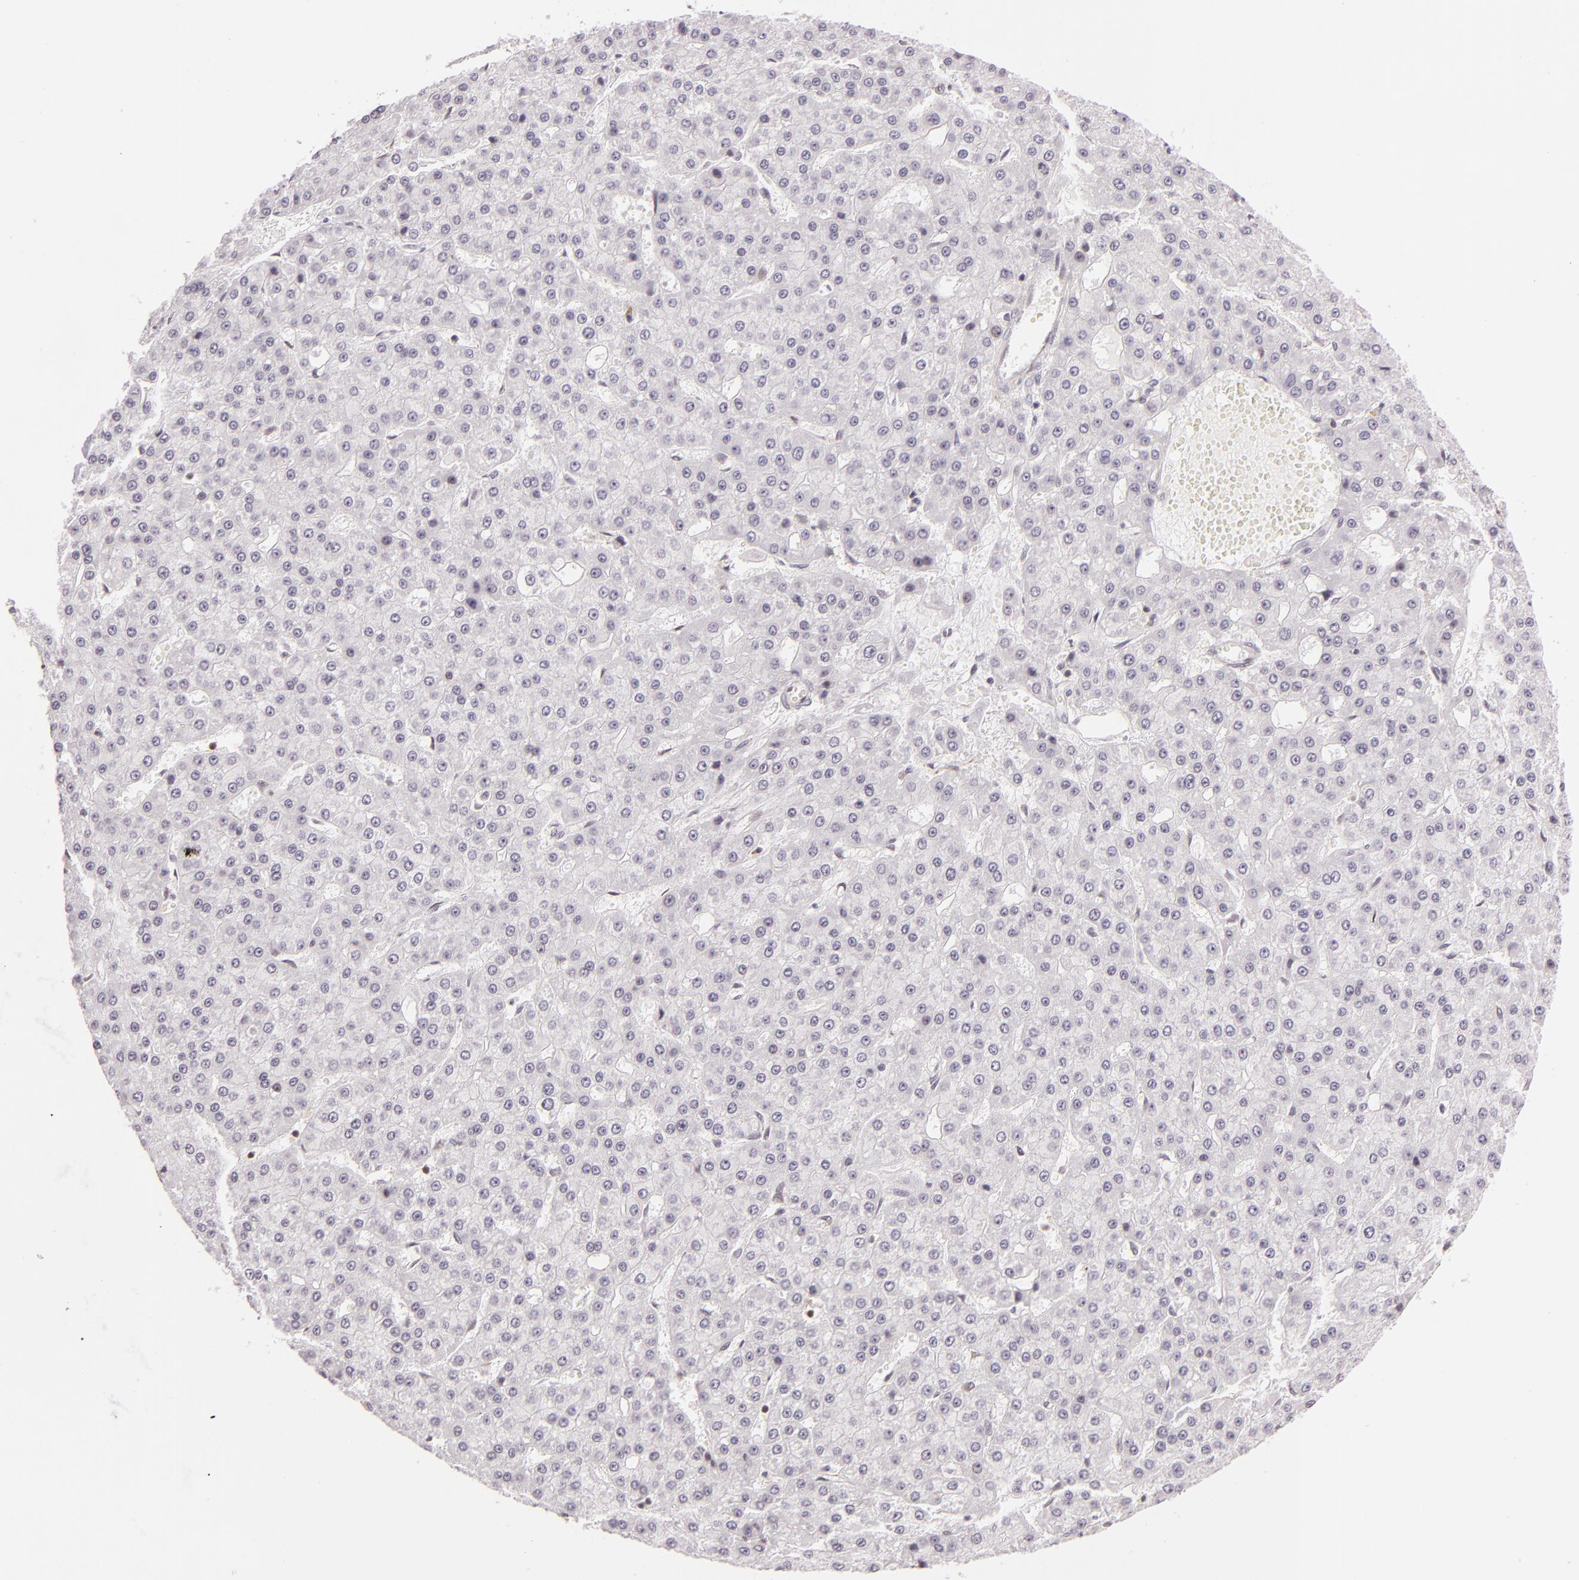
{"staining": {"intensity": "weak", "quantity": "25%-75%", "location": "cytoplasmic/membranous"}, "tissue": "liver cancer", "cell_type": "Tumor cells", "image_type": "cancer", "snomed": [{"axis": "morphology", "description": "Carcinoma, Hepatocellular, NOS"}, {"axis": "topography", "description": "Liver"}], "caption": "This histopathology image exhibits IHC staining of human liver cancer (hepatocellular carcinoma), with low weak cytoplasmic/membranous staining in approximately 25%-75% of tumor cells.", "gene": "IMPDH1", "patient": {"sex": "male", "age": 47}}